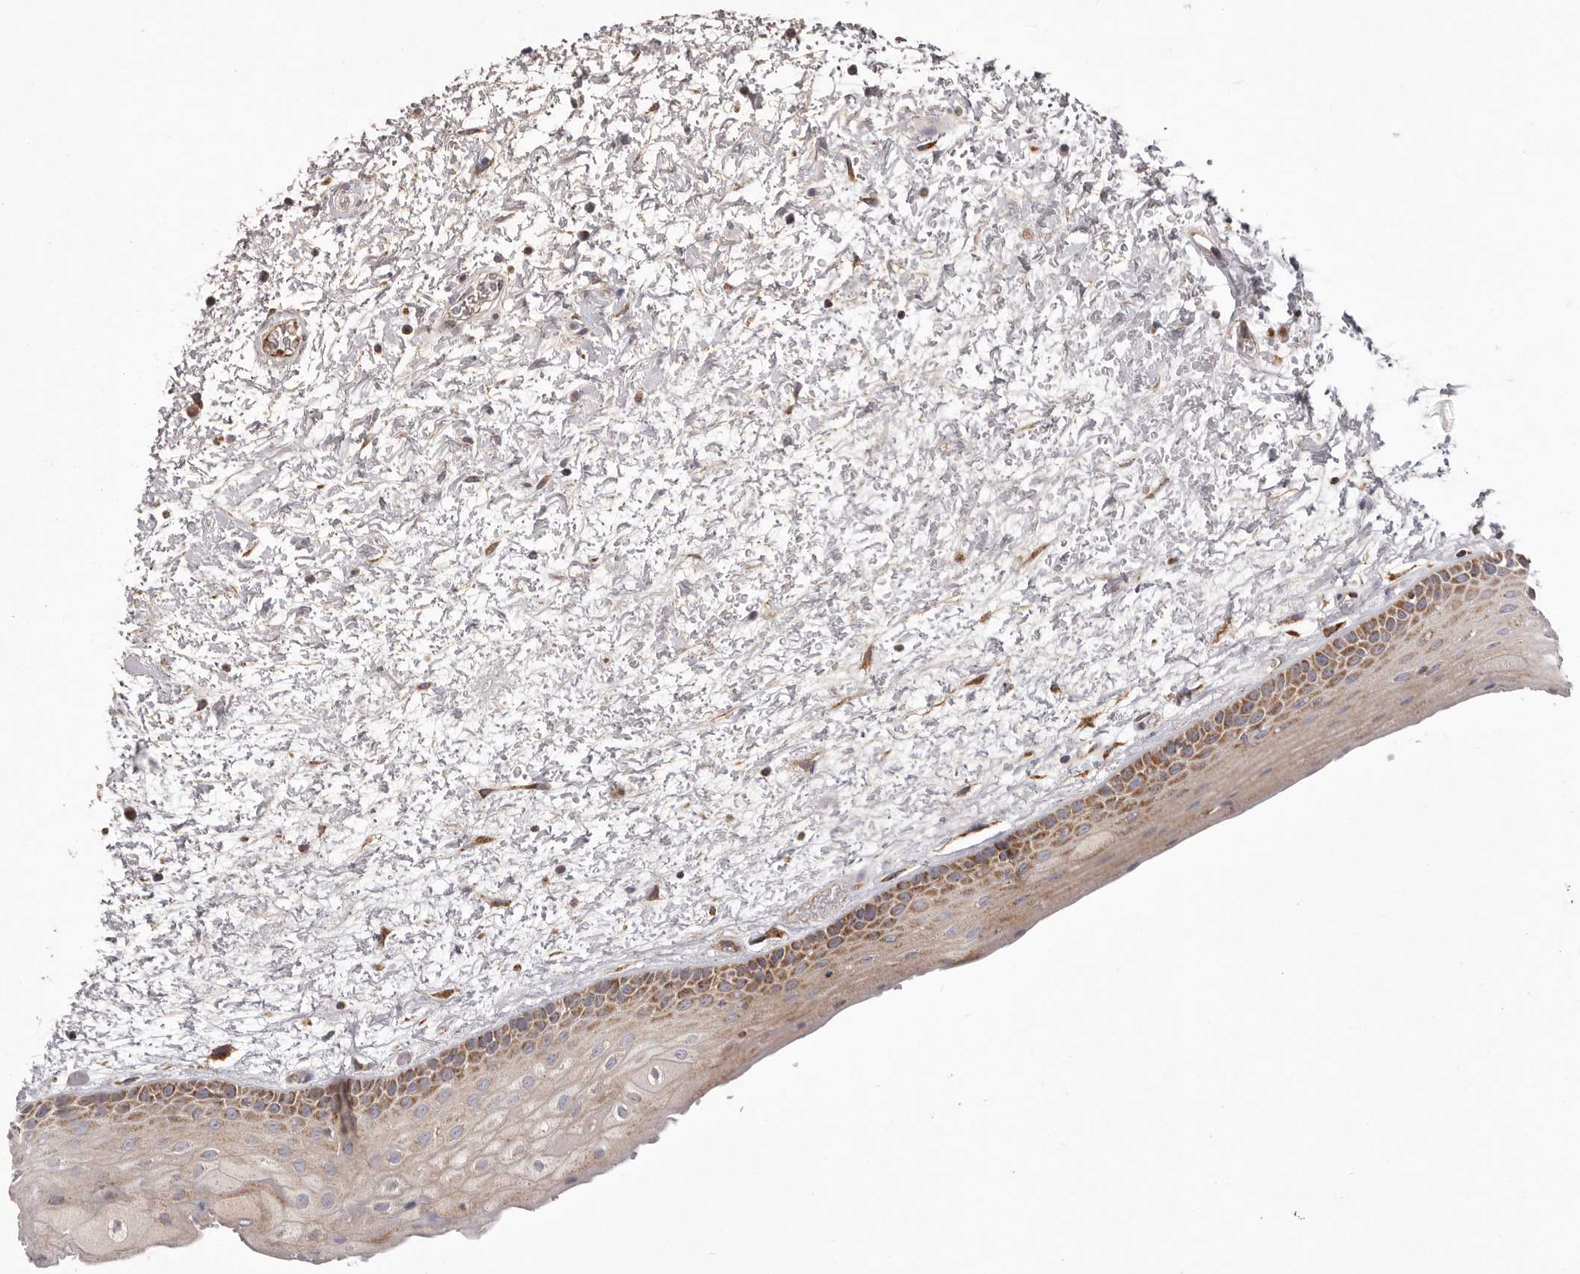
{"staining": {"intensity": "moderate", "quantity": ">75%", "location": "cytoplasmic/membranous"}, "tissue": "oral mucosa", "cell_type": "Squamous epithelial cells", "image_type": "normal", "snomed": [{"axis": "morphology", "description": "Normal tissue, NOS"}, {"axis": "topography", "description": "Oral tissue"}], "caption": "Benign oral mucosa shows moderate cytoplasmic/membranous expression in approximately >75% of squamous epithelial cells, visualized by immunohistochemistry. (Brightfield microscopy of DAB IHC at high magnification).", "gene": "CHRM2", "patient": {"sex": "female", "age": 76}}